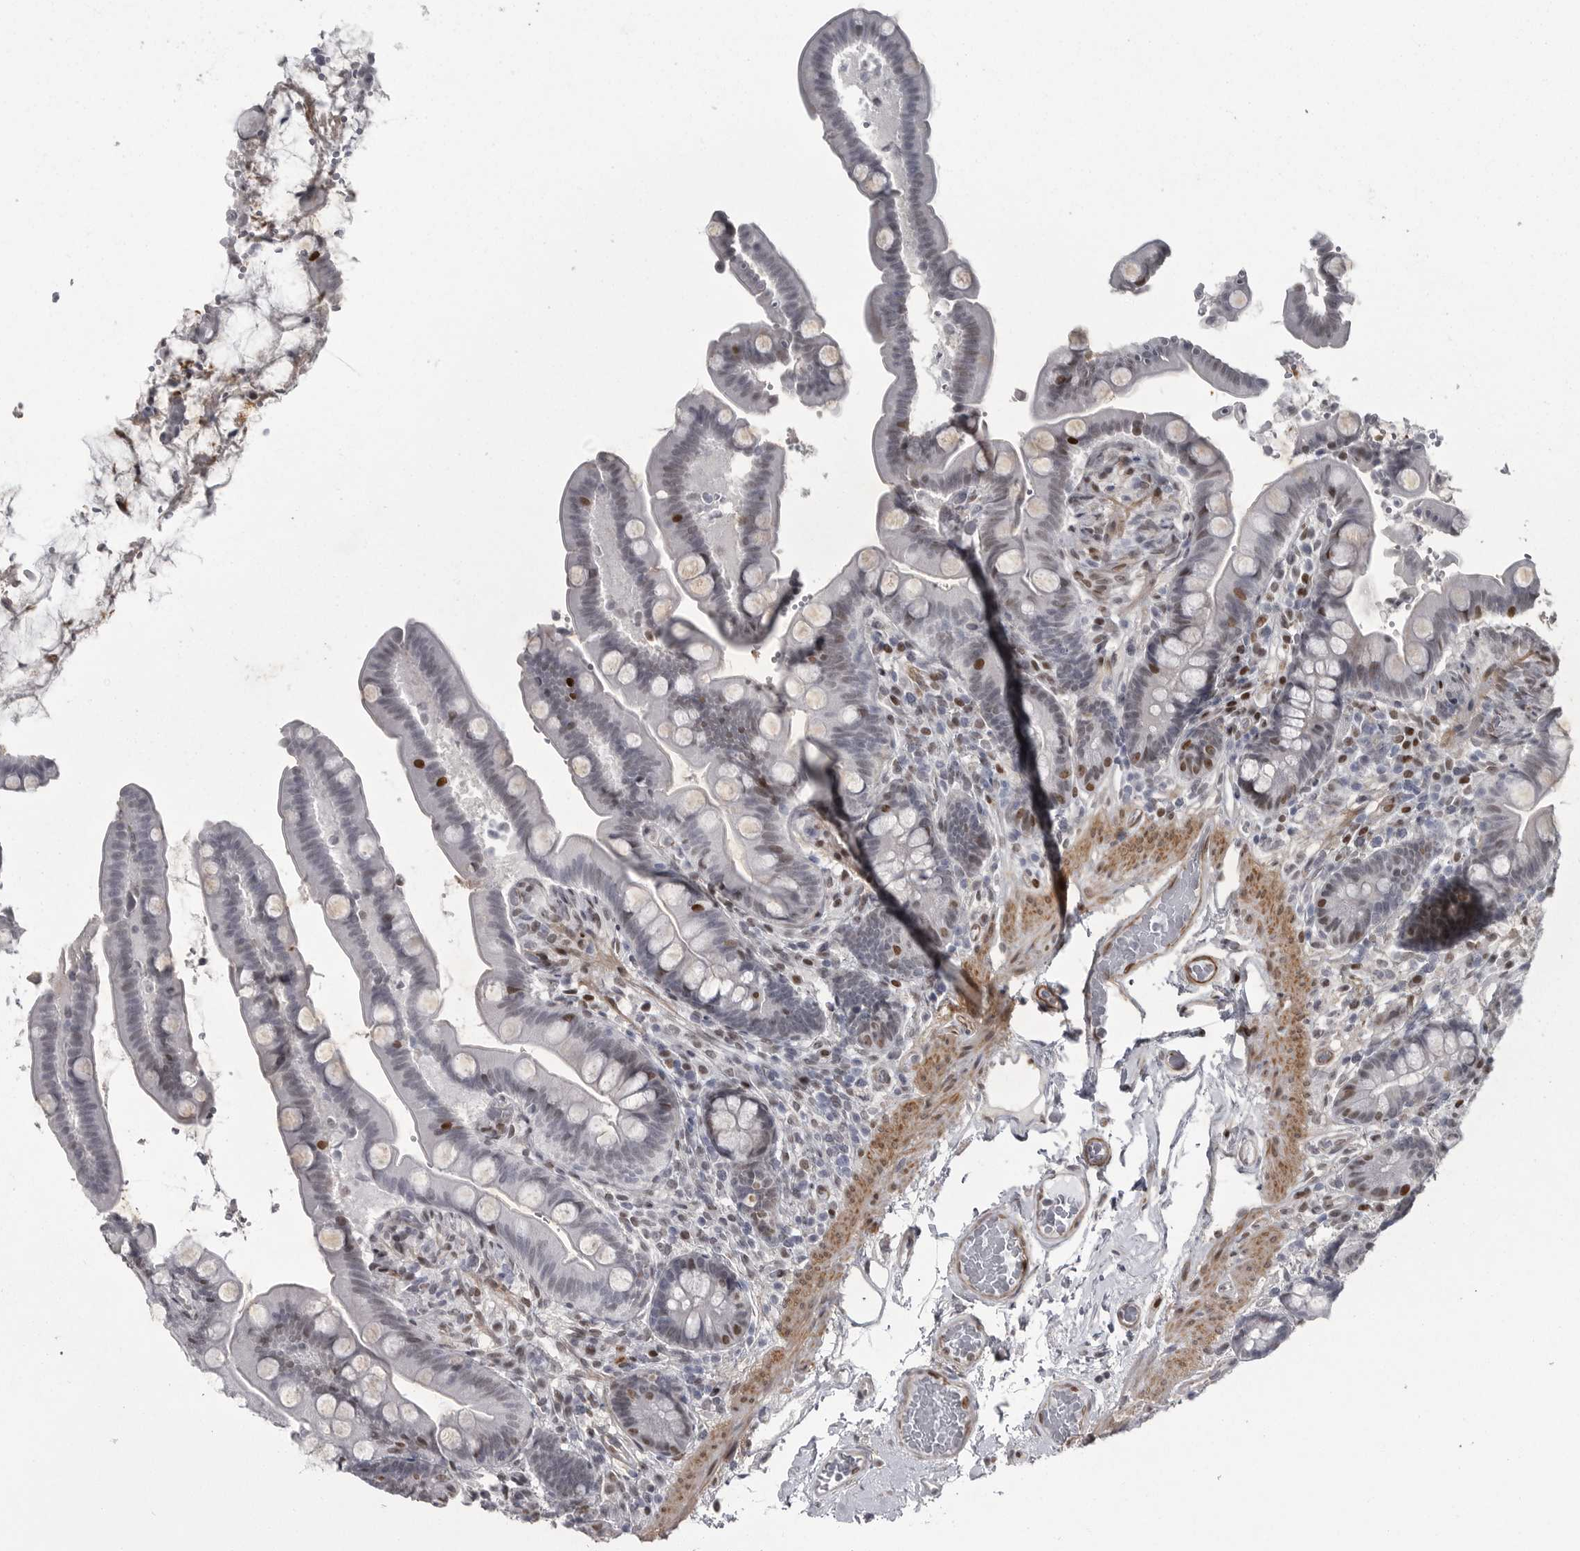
{"staining": {"intensity": "weak", "quantity": "25%-75%", "location": "cytoplasmic/membranous"}, "tissue": "colon", "cell_type": "Endothelial cells", "image_type": "normal", "snomed": [{"axis": "morphology", "description": "Normal tissue, NOS"}, {"axis": "topography", "description": "Smooth muscle"}, {"axis": "topography", "description": "Colon"}], "caption": "Immunohistochemistry (IHC) micrograph of normal colon: colon stained using immunohistochemistry (IHC) demonstrates low levels of weak protein expression localized specifically in the cytoplasmic/membranous of endothelial cells, appearing as a cytoplasmic/membranous brown color.", "gene": "HMGN3", "patient": {"sex": "male", "age": 73}}